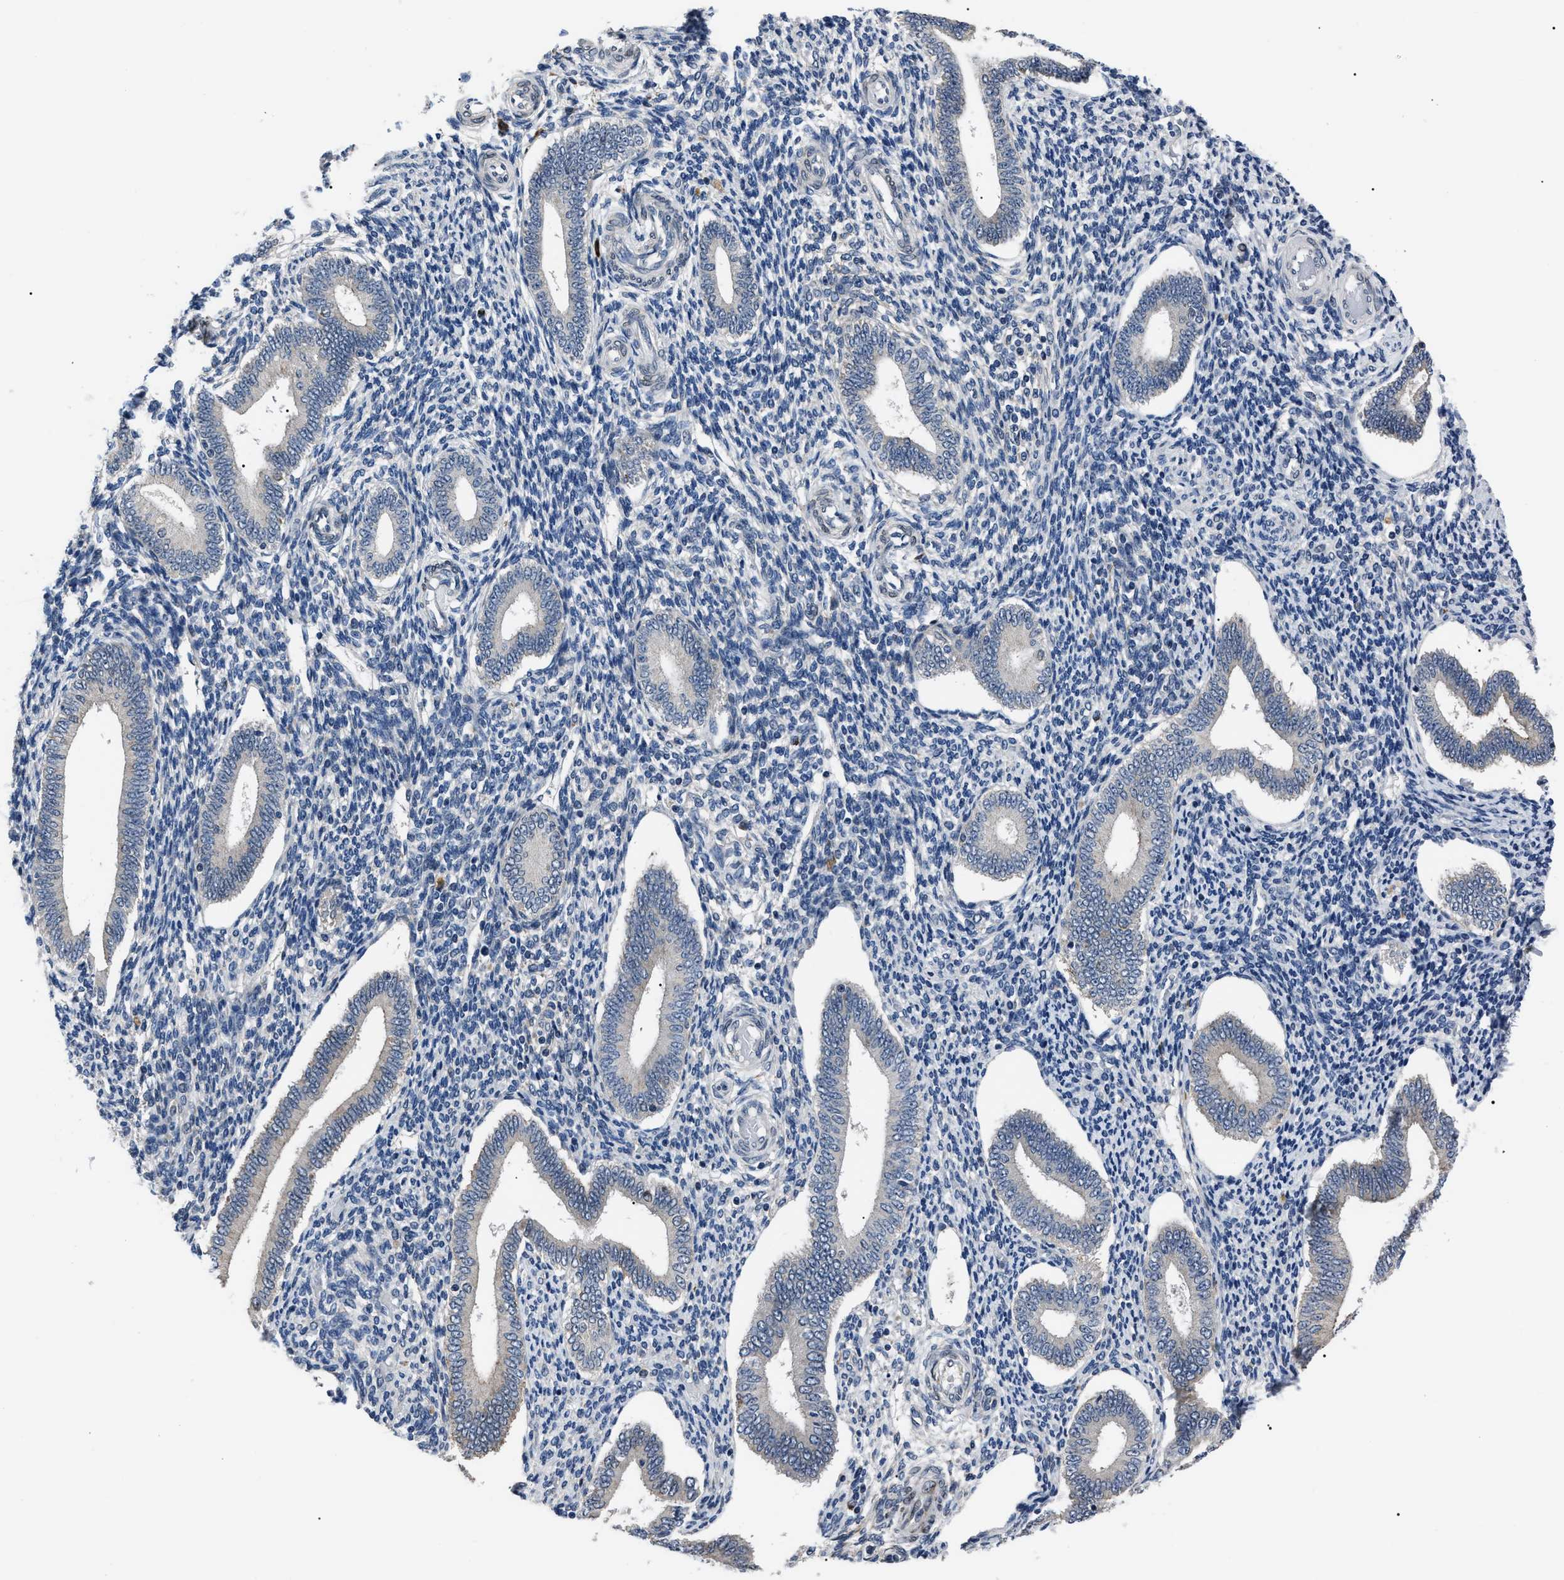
{"staining": {"intensity": "negative", "quantity": "none", "location": "none"}, "tissue": "endometrium", "cell_type": "Cells in endometrial stroma", "image_type": "normal", "snomed": [{"axis": "morphology", "description": "Normal tissue, NOS"}, {"axis": "topography", "description": "Endometrium"}], "caption": "High magnification brightfield microscopy of benign endometrium stained with DAB (3,3'-diaminobenzidine) (brown) and counterstained with hematoxylin (blue): cells in endometrial stroma show no significant expression.", "gene": "LRRC14", "patient": {"sex": "female", "age": 42}}